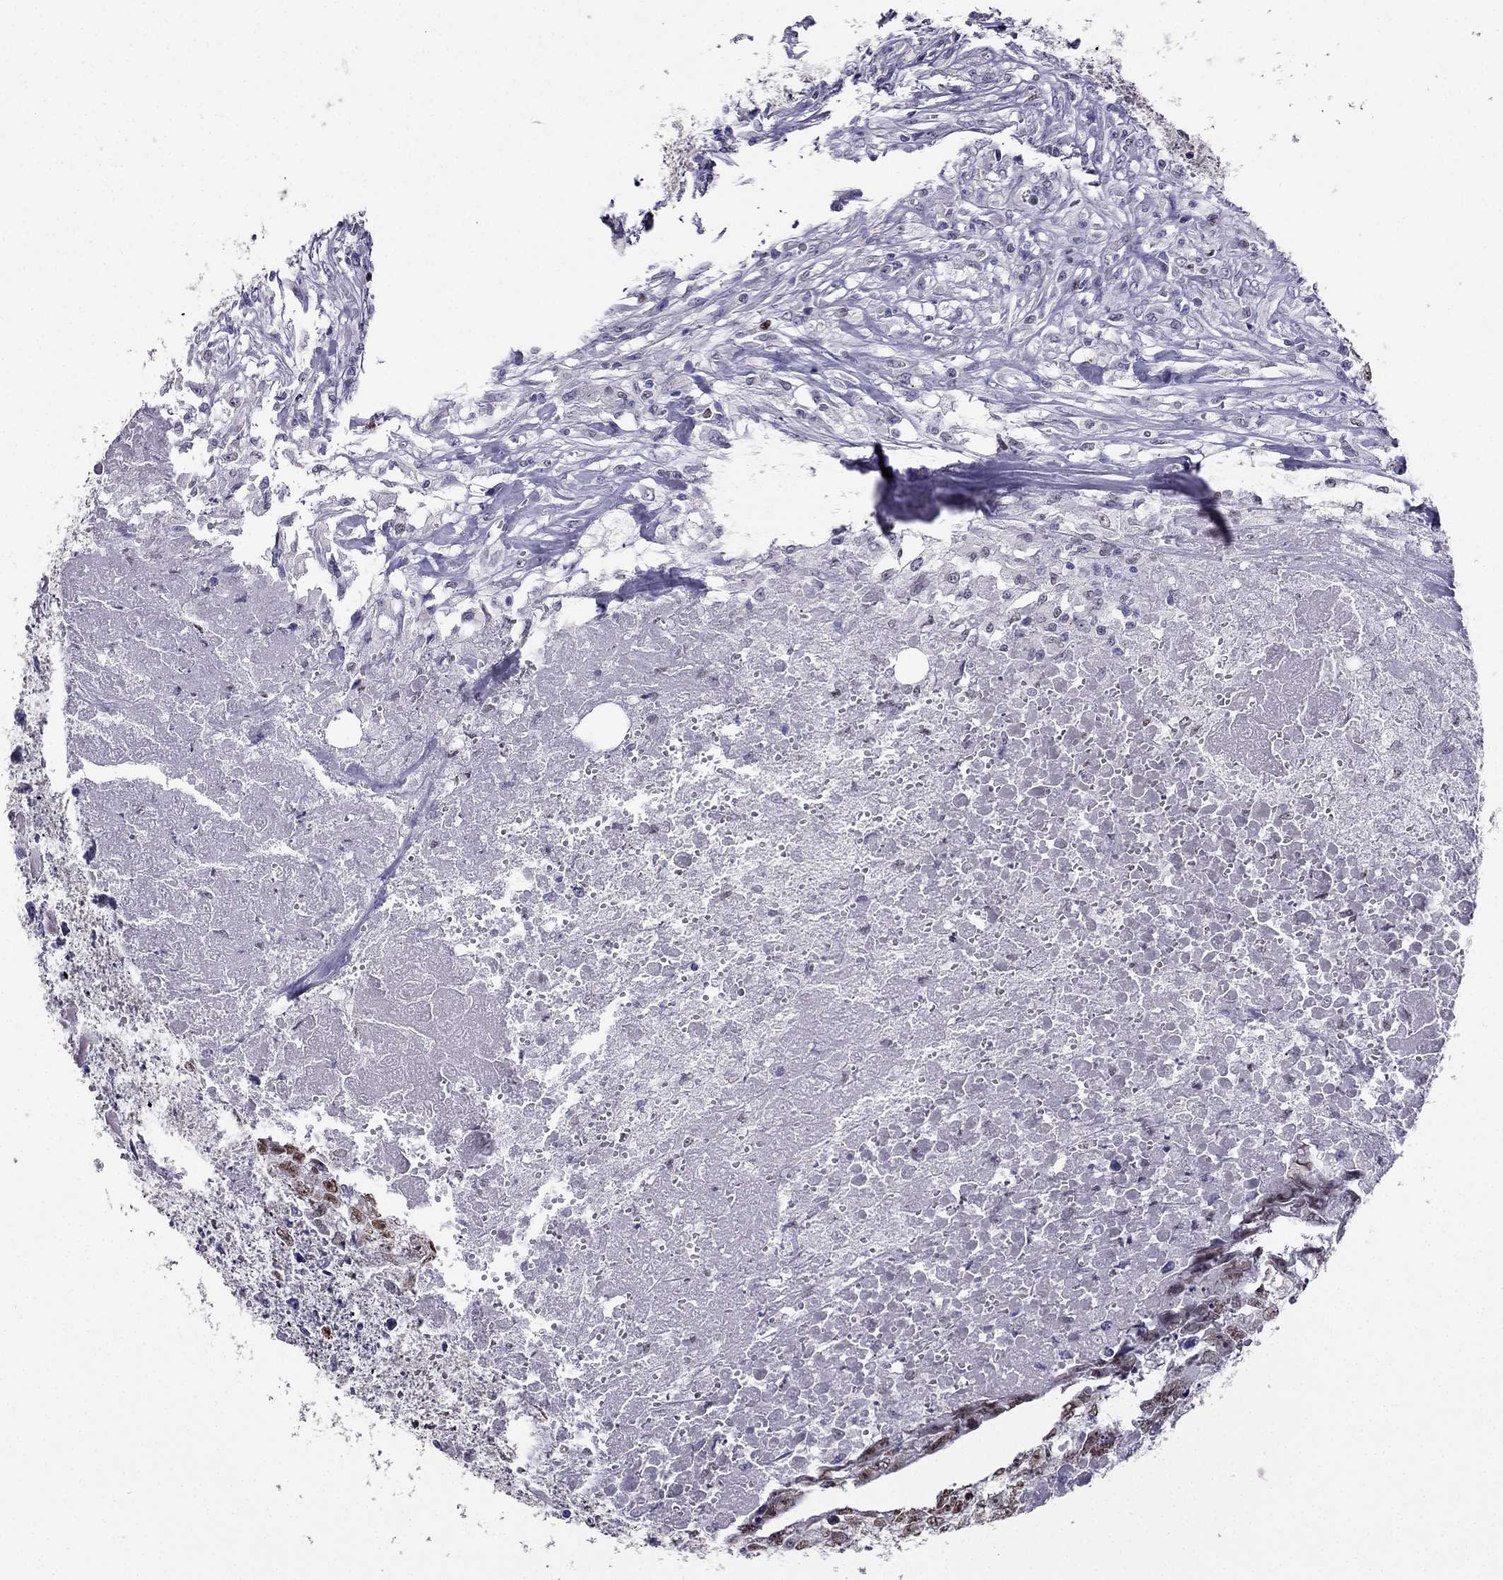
{"staining": {"intensity": "strong", "quantity": "25%-75%", "location": "nuclear"}, "tissue": "testis cancer", "cell_type": "Tumor cells", "image_type": "cancer", "snomed": [{"axis": "morphology", "description": "Carcinoma, Embryonal, NOS"}, {"axis": "morphology", "description": "Teratoma, malignant, NOS"}, {"axis": "topography", "description": "Testis"}], "caption": "IHC histopathology image of testis cancer stained for a protein (brown), which displays high levels of strong nuclear expression in approximately 25%-75% of tumor cells.", "gene": "ARID3A", "patient": {"sex": "male", "age": 24}}